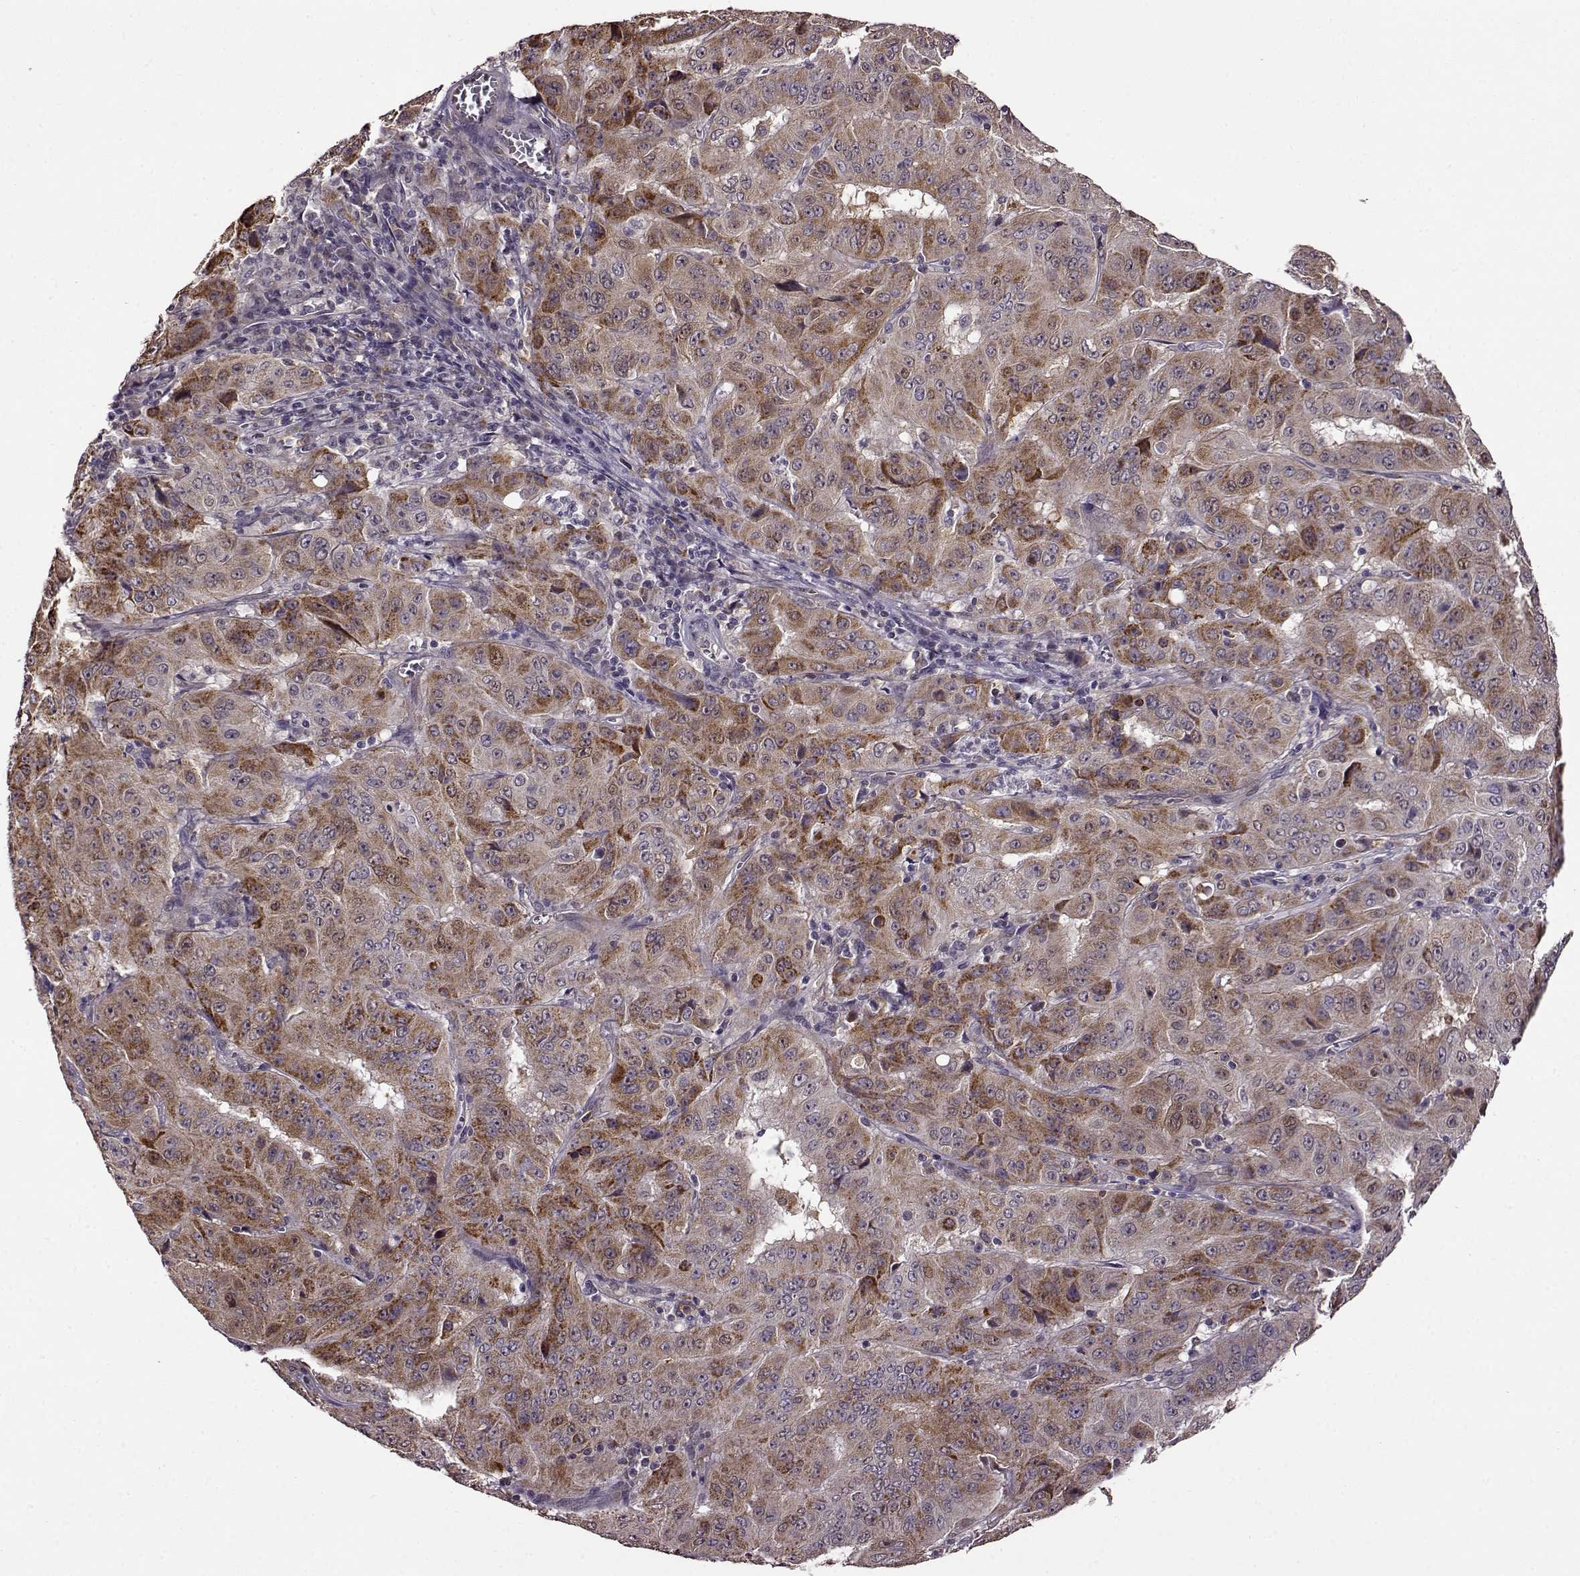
{"staining": {"intensity": "moderate", "quantity": ">75%", "location": "cytoplasmic/membranous"}, "tissue": "pancreatic cancer", "cell_type": "Tumor cells", "image_type": "cancer", "snomed": [{"axis": "morphology", "description": "Adenocarcinoma, NOS"}, {"axis": "topography", "description": "Pancreas"}], "caption": "The immunohistochemical stain shows moderate cytoplasmic/membranous expression in tumor cells of pancreatic cancer tissue.", "gene": "MTSS1", "patient": {"sex": "male", "age": 63}}